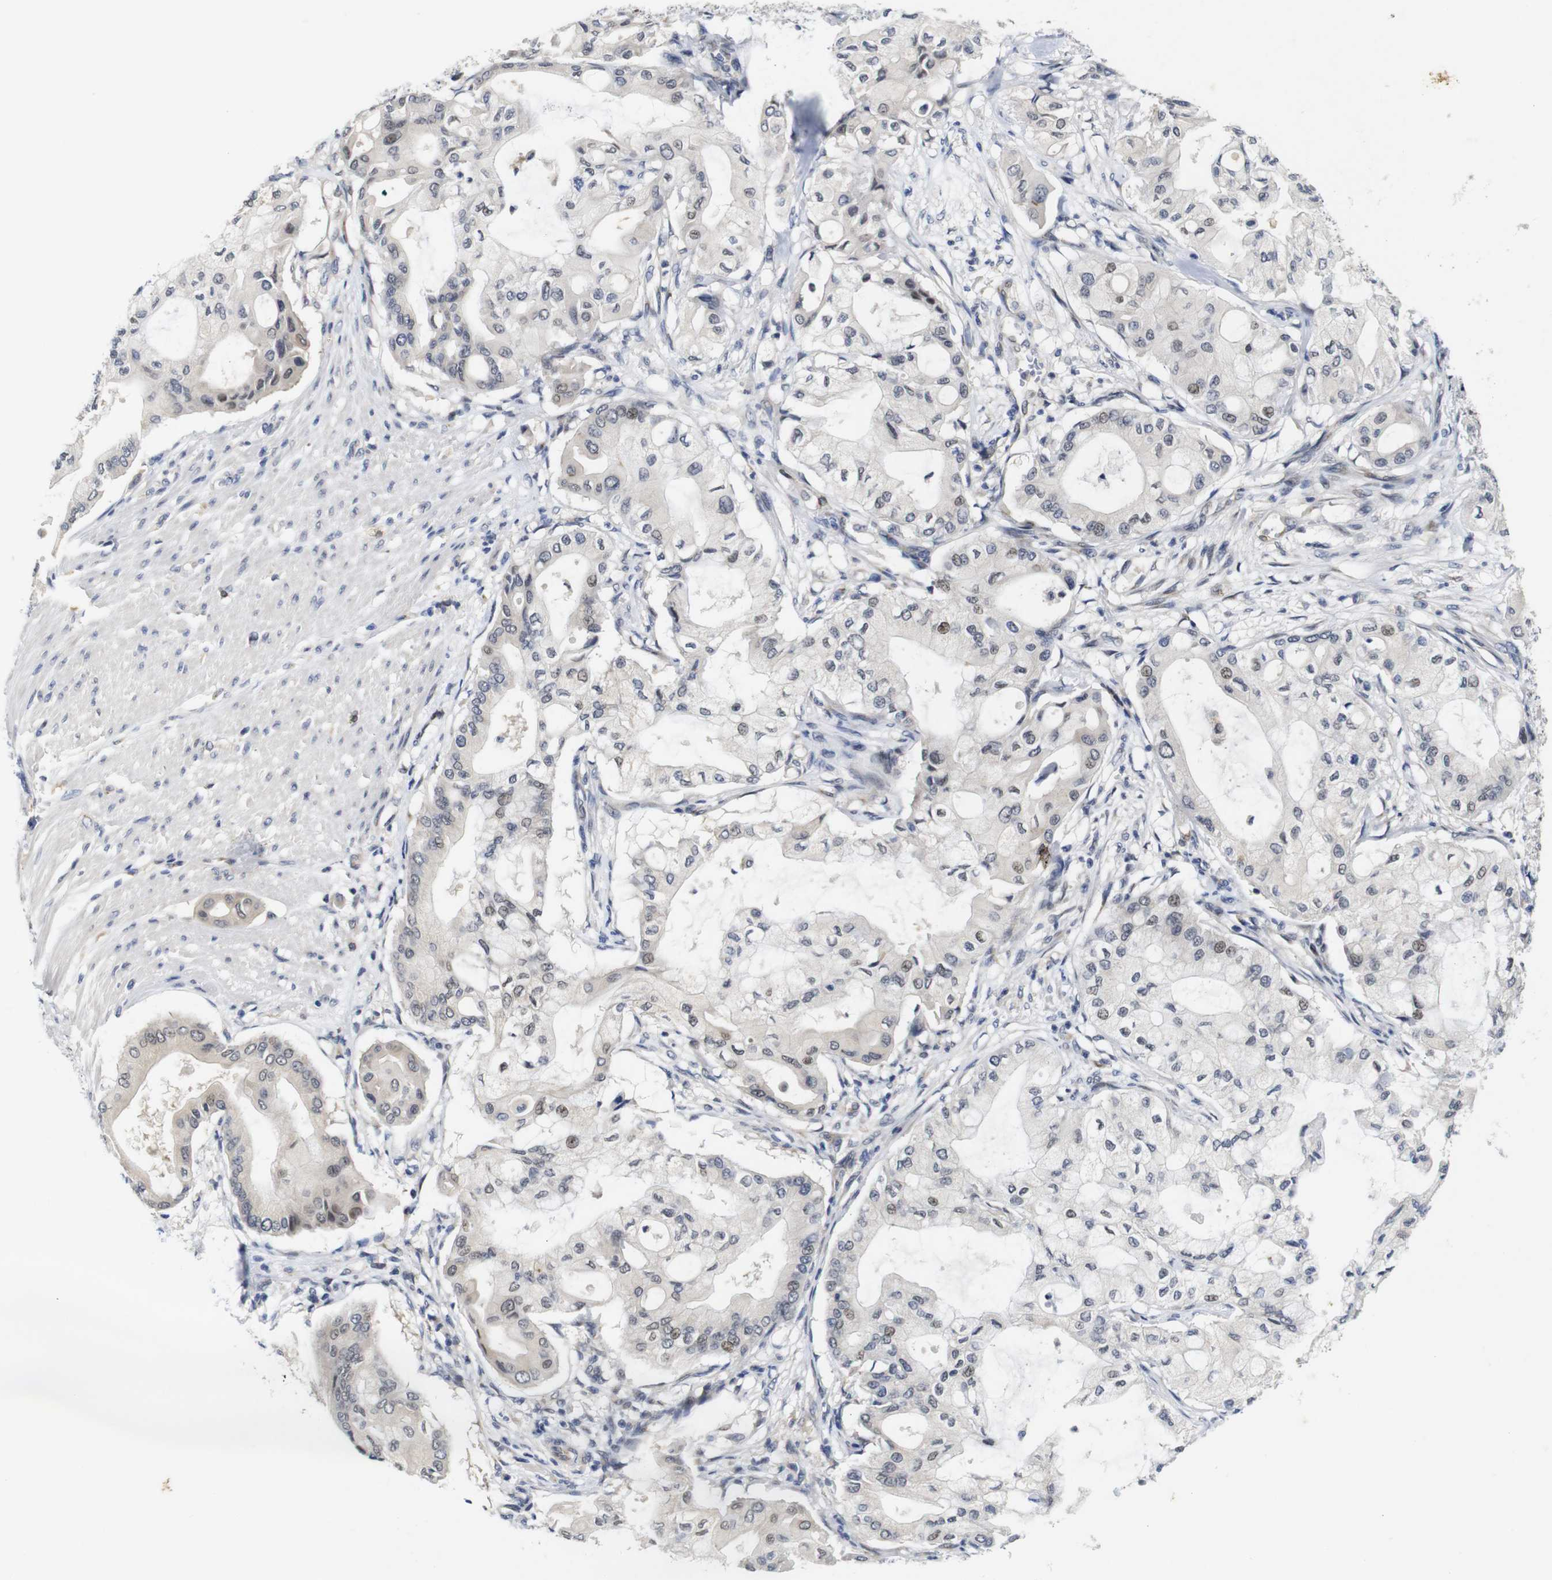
{"staining": {"intensity": "weak", "quantity": "<25%", "location": "nuclear"}, "tissue": "pancreatic cancer", "cell_type": "Tumor cells", "image_type": "cancer", "snomed": [{"axis": "morphology", "description": "Adenocarcinoma, NOS"}, {"axis": "morphology", "description": "Adenocarcinoma, metastatic, NOS"}, {"axis": "topography", "description": "Lymph node"}, {"axis": "topography", "description": "Pancreas"}, {"axis": "topography", "description": "Duodenum"}], "caption": "An immunohistochemistry image of adenocarcinoma (pancreatic) is shown. There is no staining in tumor cells of adenocarcinoma (pancreatic). (Immunohistochemistry (ihc), brightfield microscopy, high magnification).", "gene": "FURIN", "patient": {"sex": "female", "age": 64}}